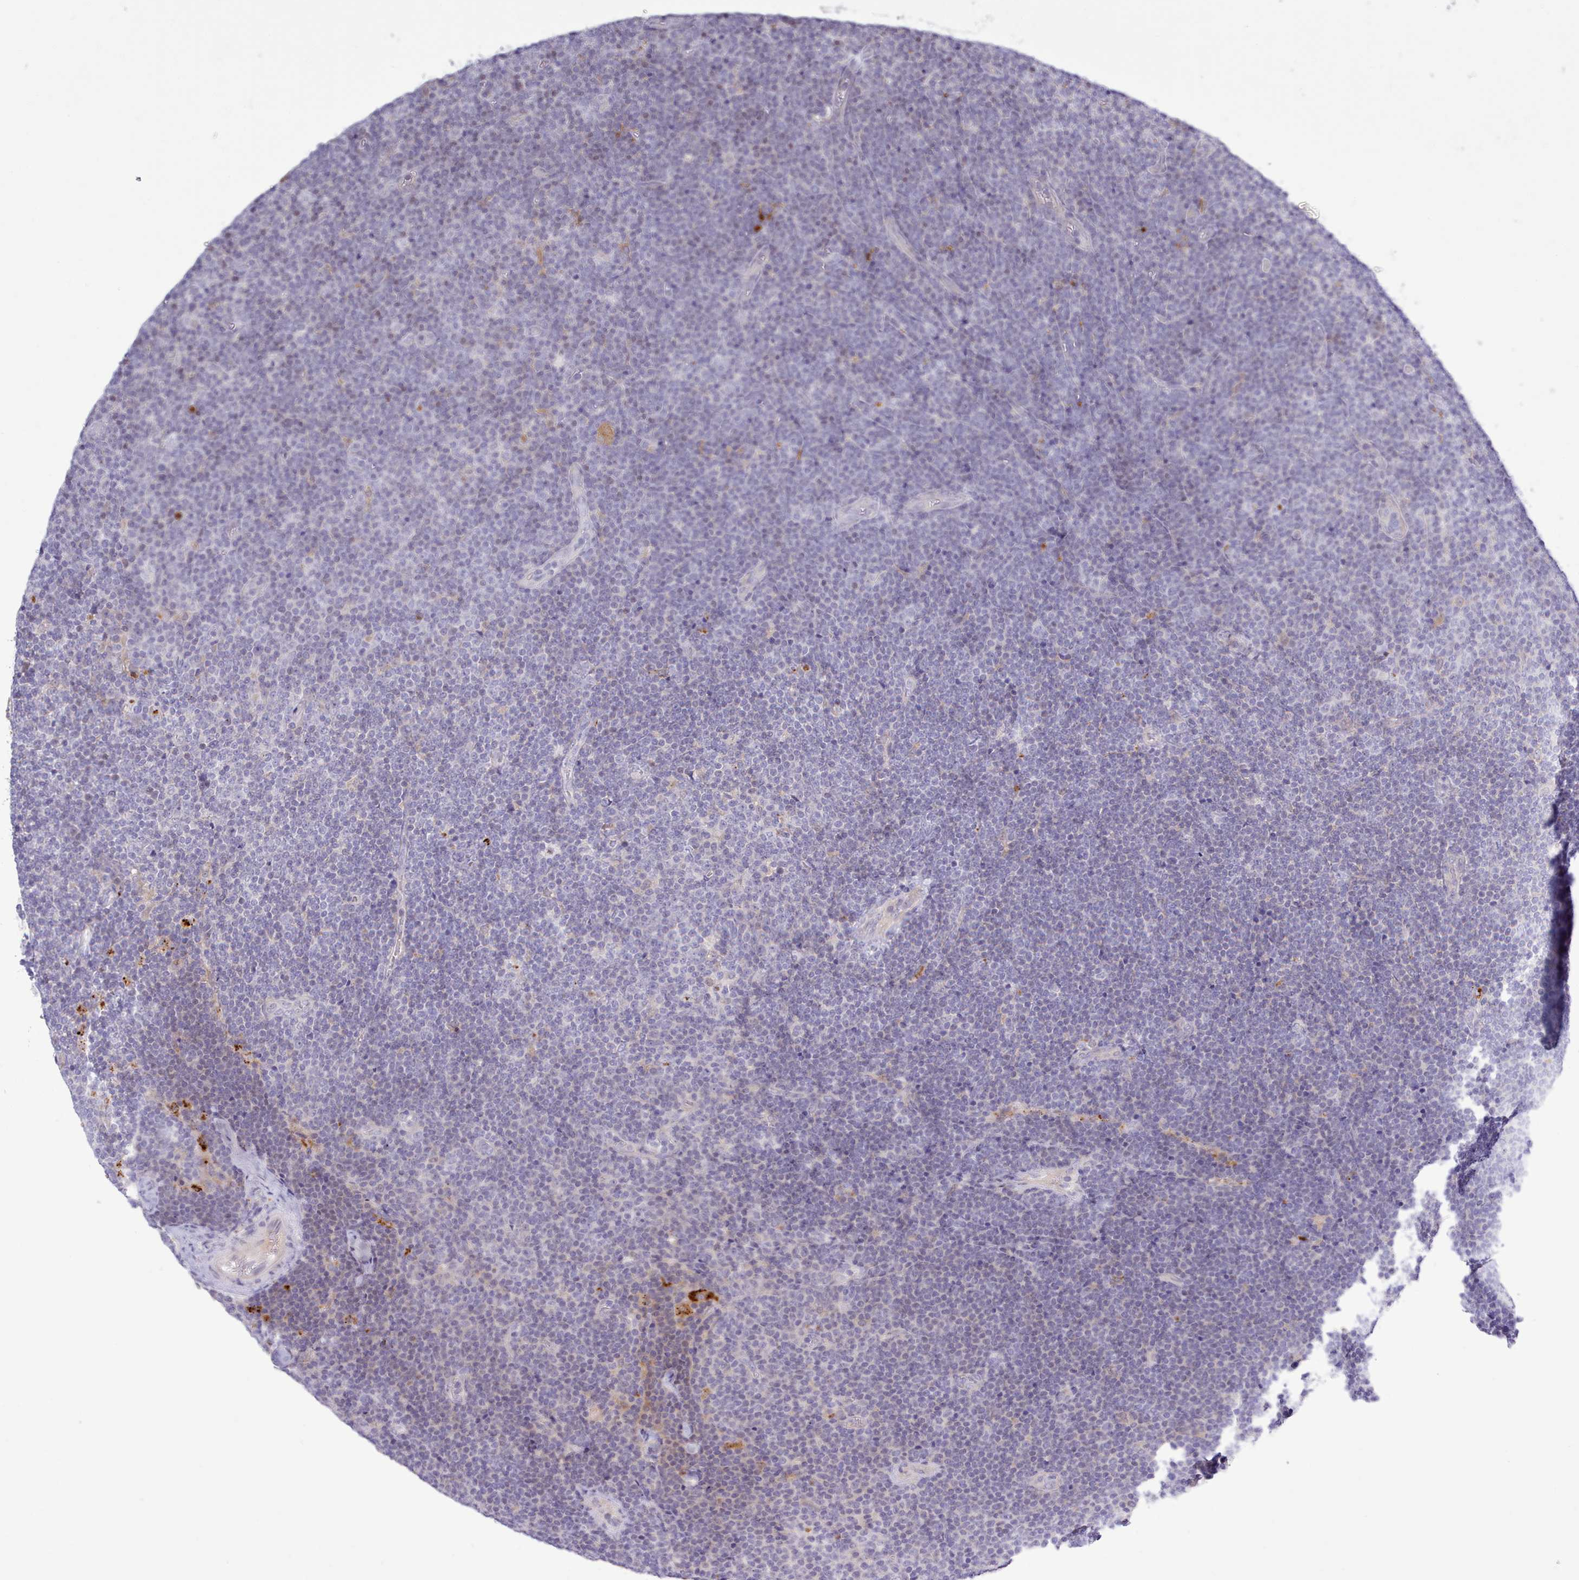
{"staining": {"intensity": "negative", "quantity": "none", "location": "none"}, "tissue": "lymphoma", "cell_type": "Tumor cells", "image_type": "cancer", "snomed": [{"axis": "morphology", "description": "Malignant lymphoma, non-Hodgkin's type, Low grade"}, {"axis": "topography", "description": "Lymph node"}], "caption": "Immunohistochemical staining of low-grade malignant lymphoma, non-Hodgkin's type reveals no significant staining in tumor cells.", "gene": "SRD5A1", "patient": {"sex": "male", "age": 48}}